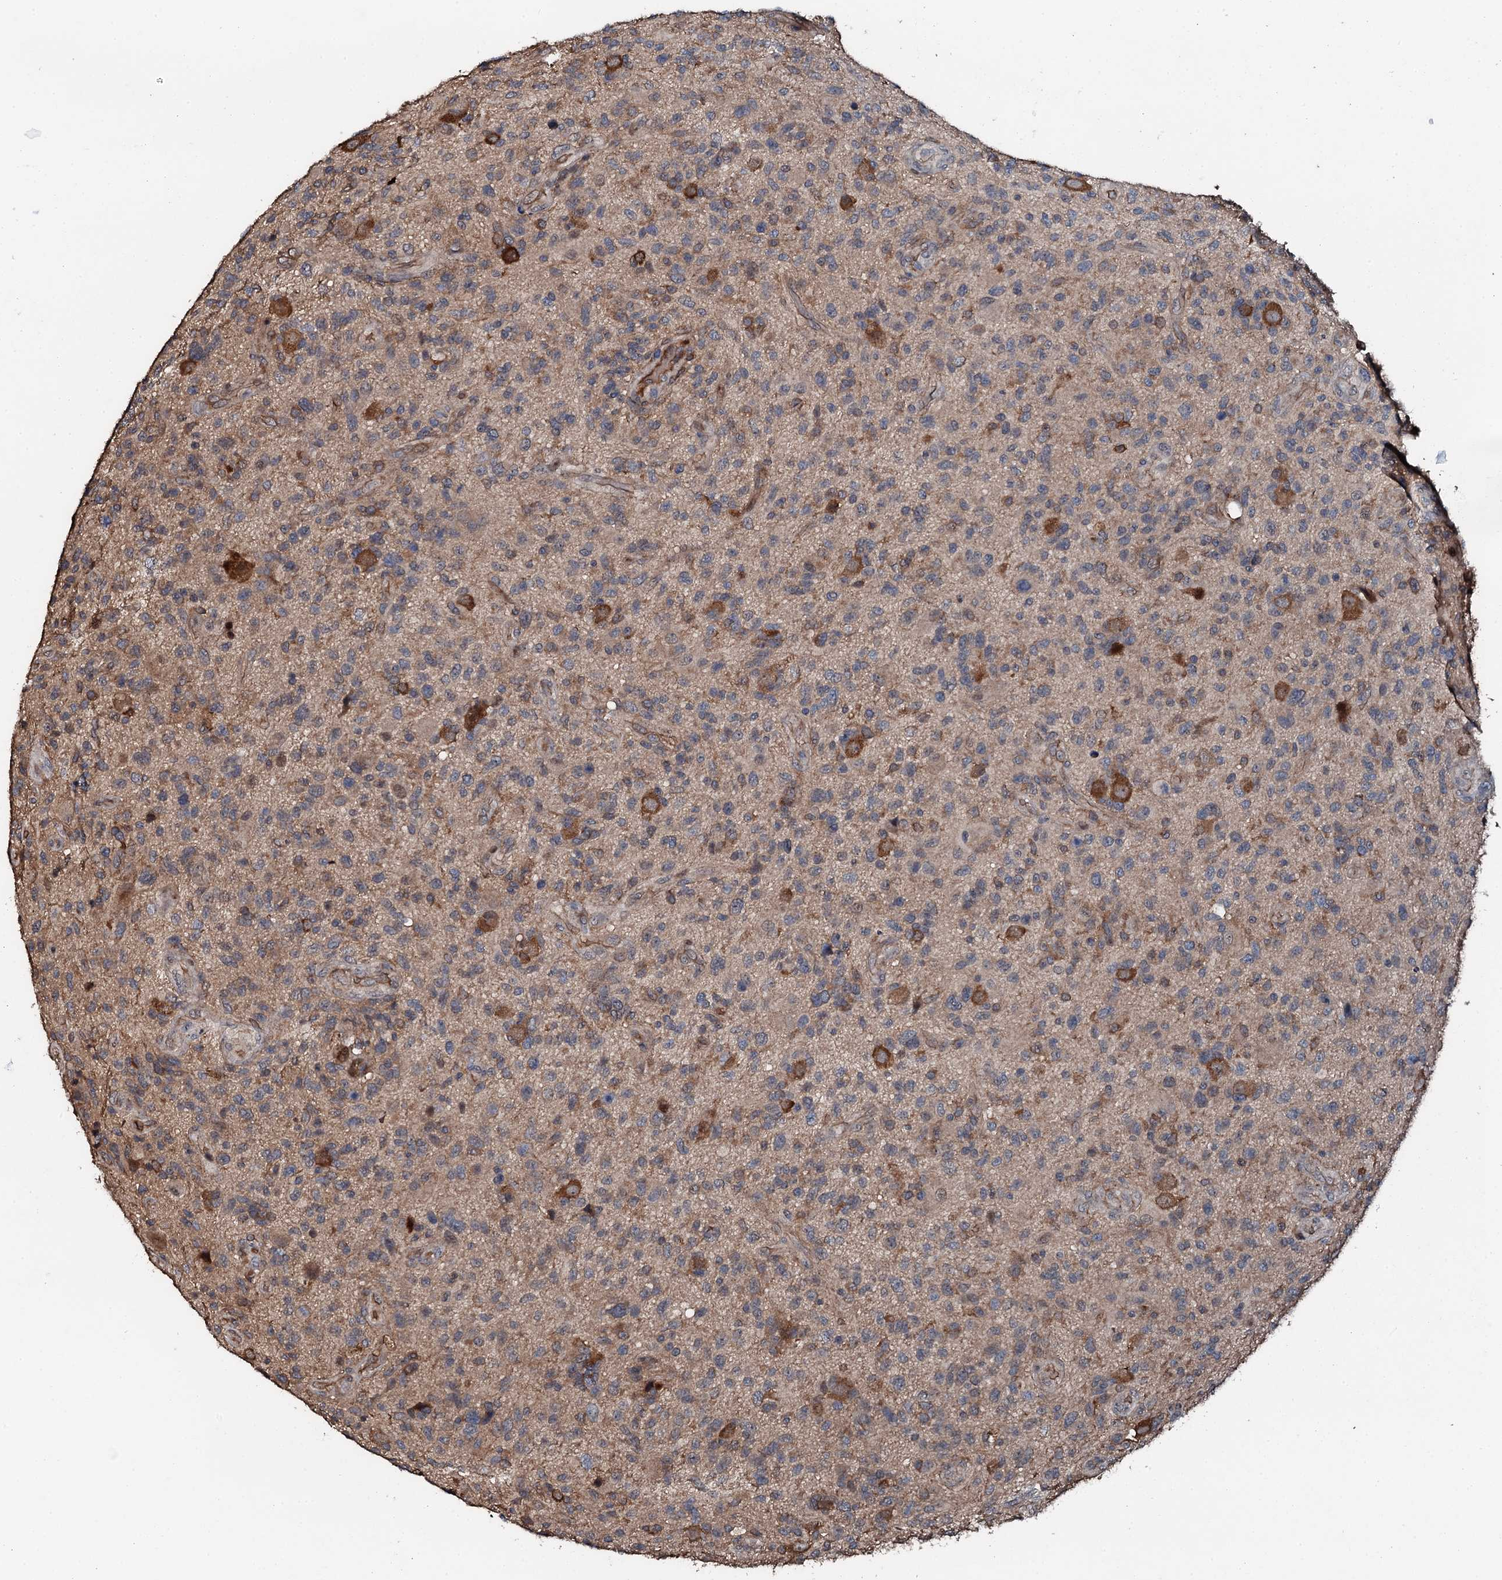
{"staining": {"intensity": "negative", "quantity": "none", "location": "none"}, "tissue": "glioma", "cell_type": "Tumor cells", "image_type": "cancer", "snomed": [{"axis": "morphology", "description": "Glioma, malignant, High grade"}, {"axis": "topography", "description": "Brain"}], "caption": "Immunohistochemistry of glioma shows no positivity in tumor cells.", "gene": "FLYWCH1", "patient": {"sex": "male", "age": 47}}